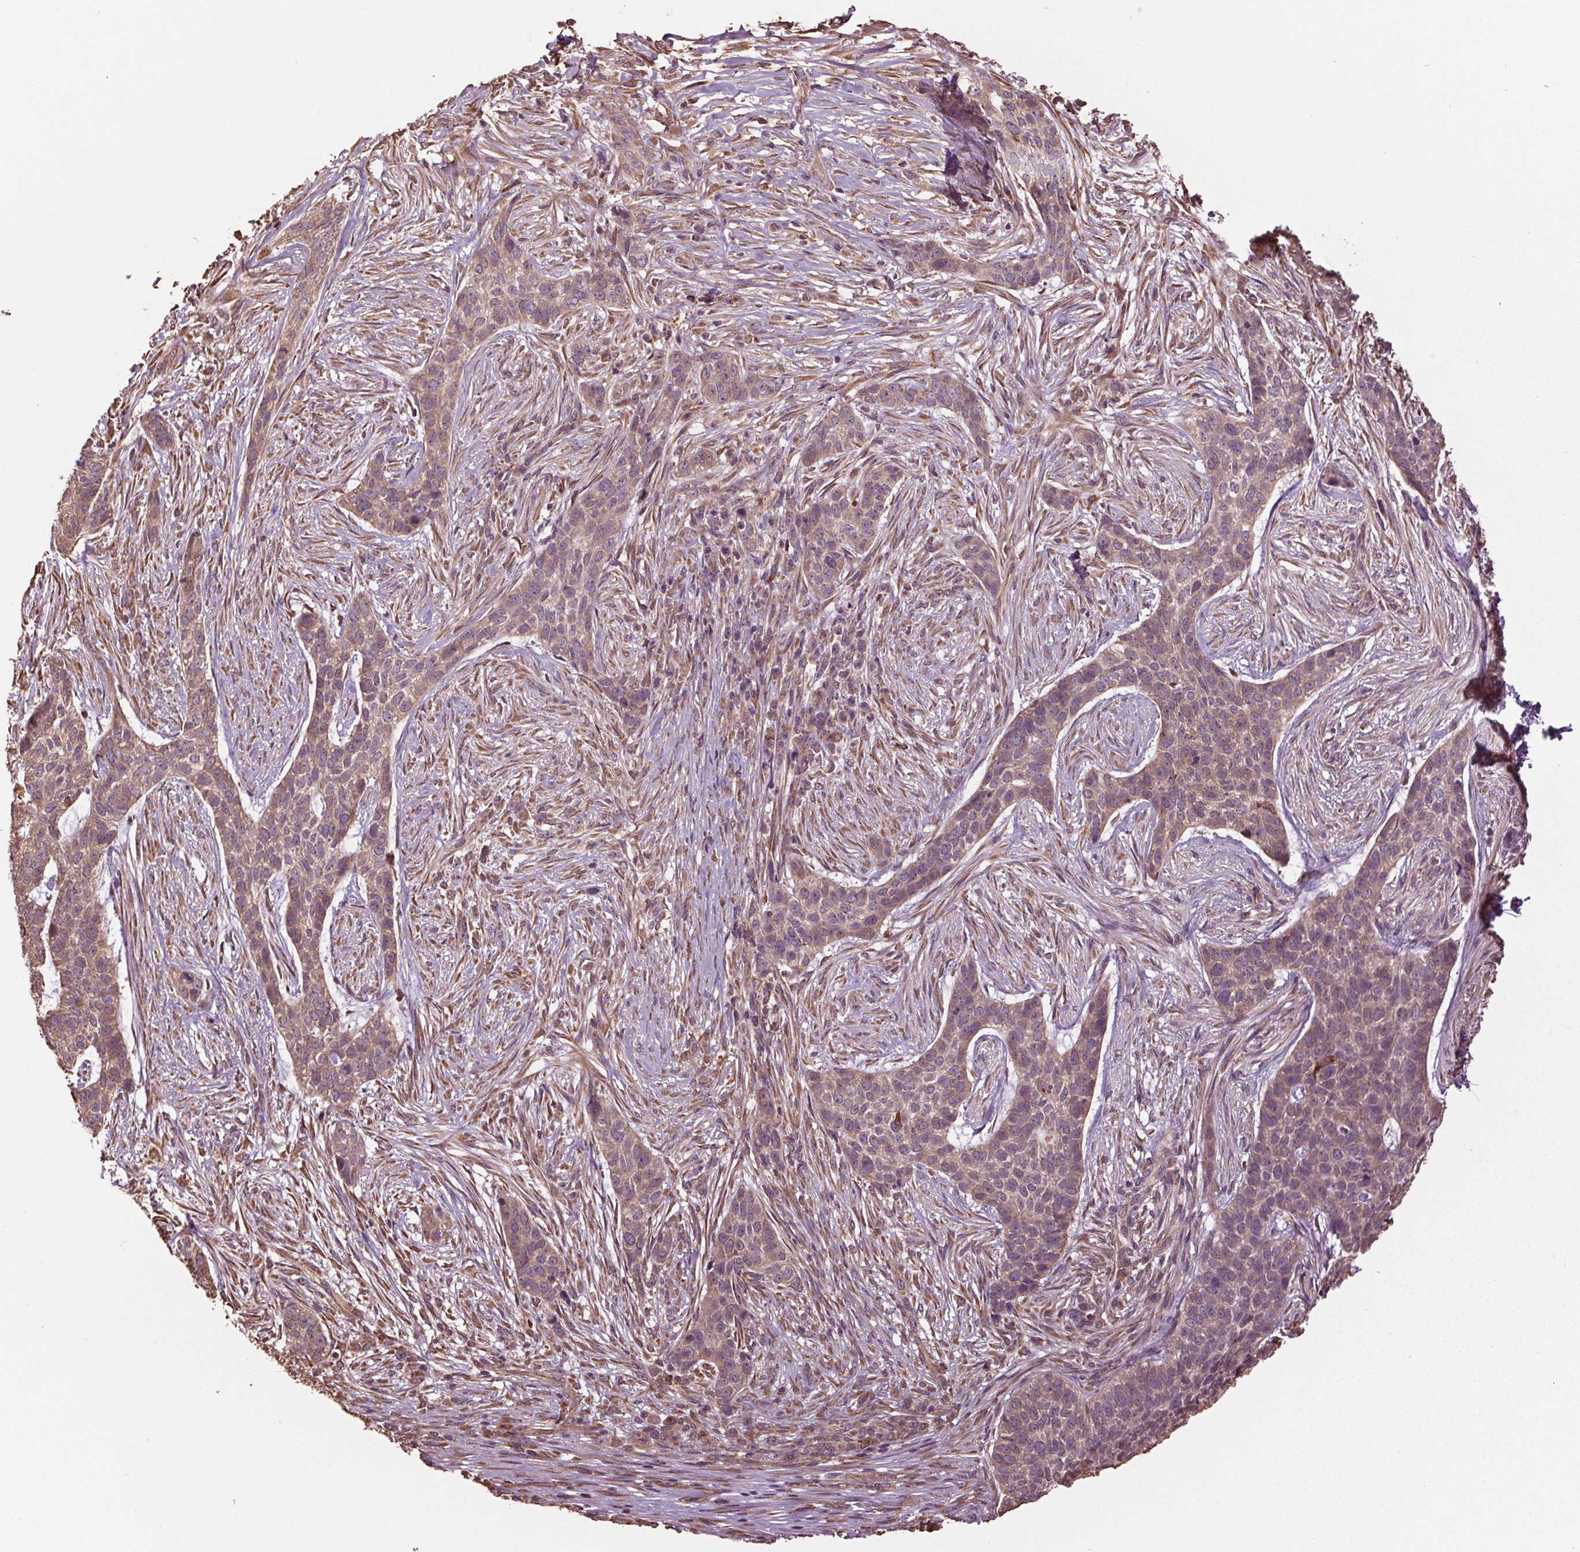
{"staining": {"intensity": "weak", "quantity": "25%-75%", "location": "cytoplasmic/membranous"}, "tissue": "skin cancer", "cell_type": "Tumor cells", "image_type": "cancer", "snomed": [{"axis": "morphology", "description": "Basal cell carcinoma"}, {"axis": "topography", "description": "Skin"}], "caption": "An immunohistochemistry (IHC) micrograph of neoplastic tissue is shown. Protein staining in brown highlights weak cytoplasmic/membranous positivity in skin basal cell carcinoma within tumor cells.", "gene": "RNPEP", "patient": {"sex": "female", "age": 69}}